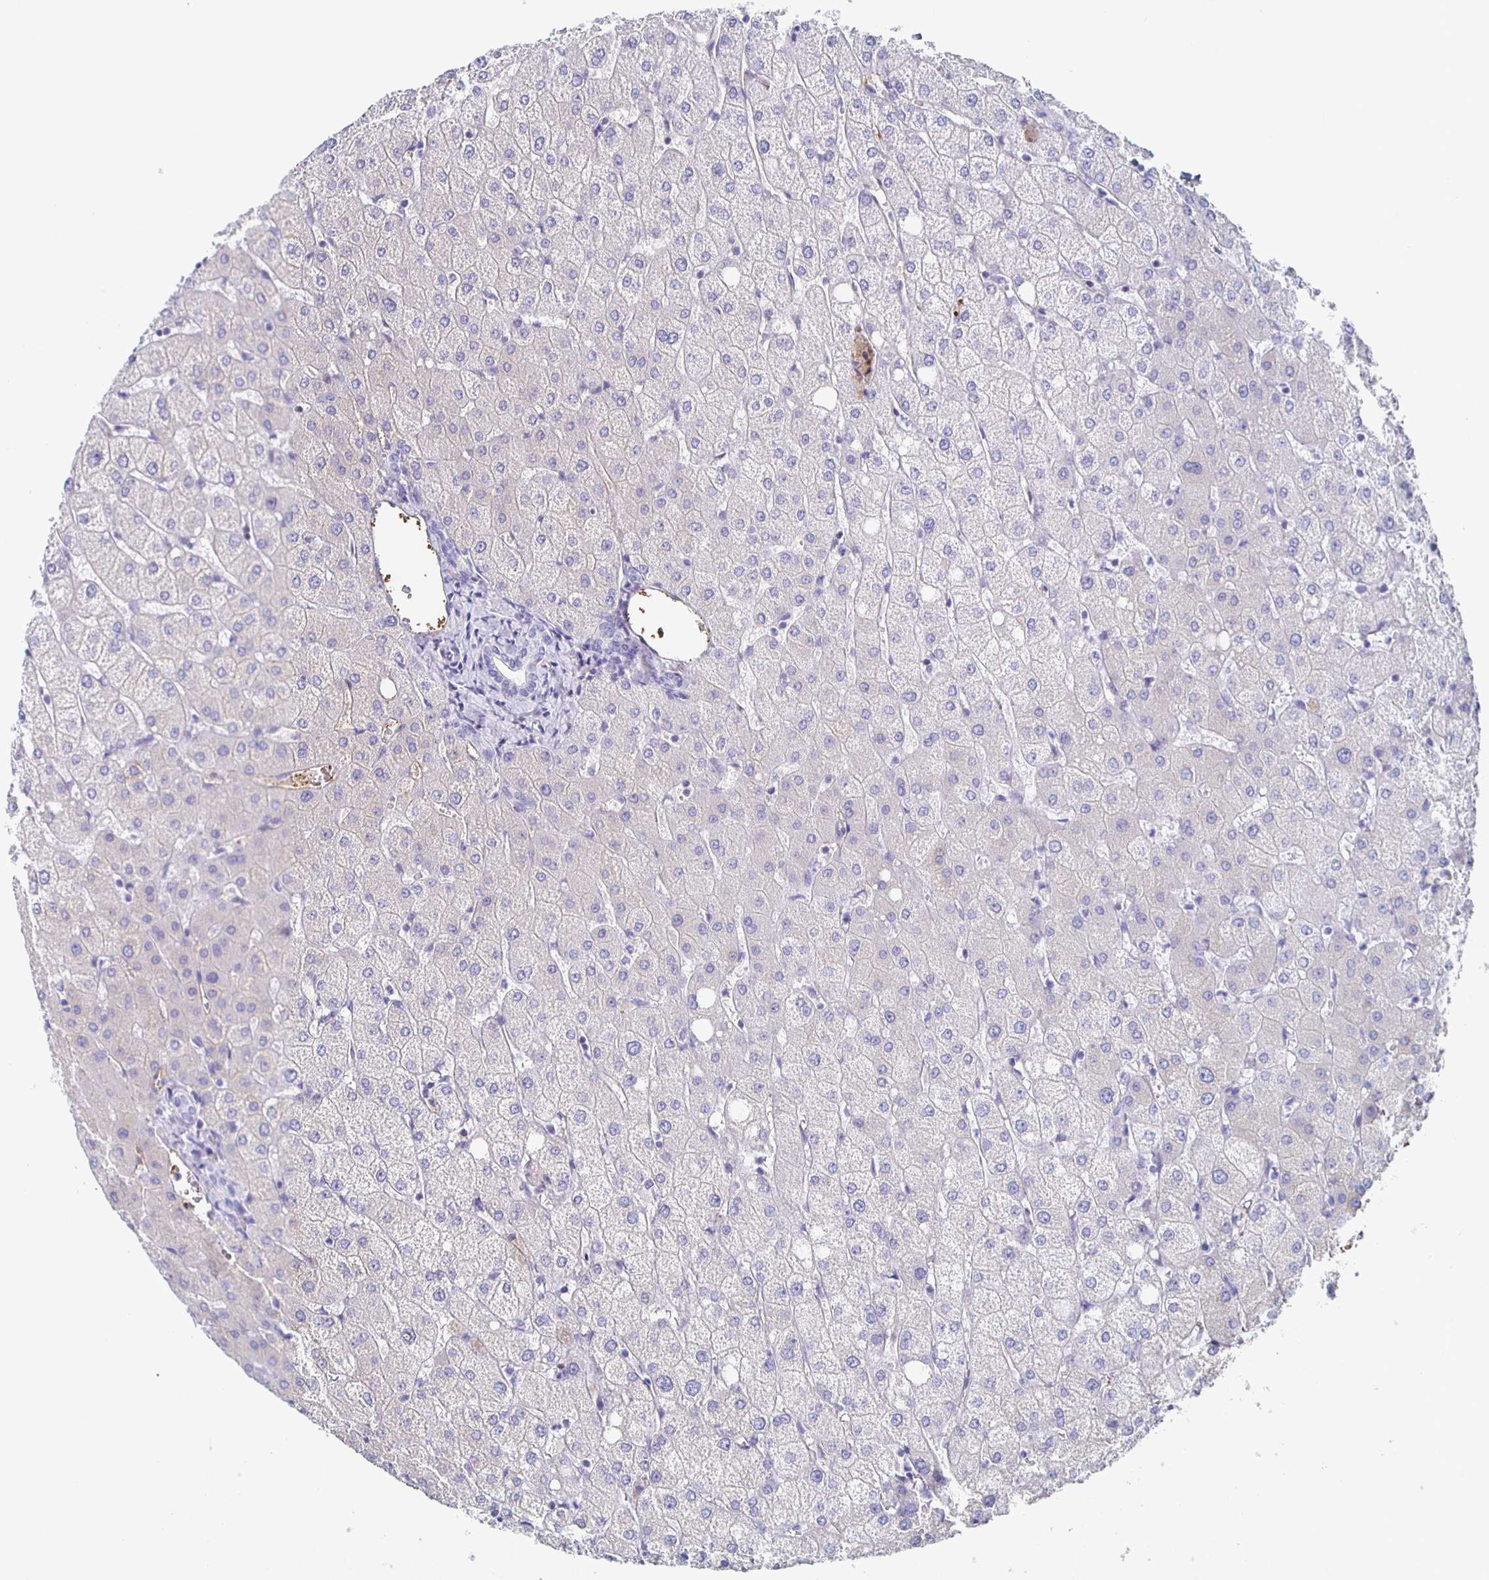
{"staining": {"intensity": "negative", "quantity": "none", "location": "none"}, "tissue": "liver", "cell_type": "Cholangiocytes", "image_type": "normal", "snomed": [{"axis": "morphology", "description": "Normal tissue, NOS"}, {"axis": "topography", "description": "Liver"}], "caption": "There is no significant staining in cholangiocytes of liver.", "gene": "FGA", "patient": {"sex": "female", "age": 54}}